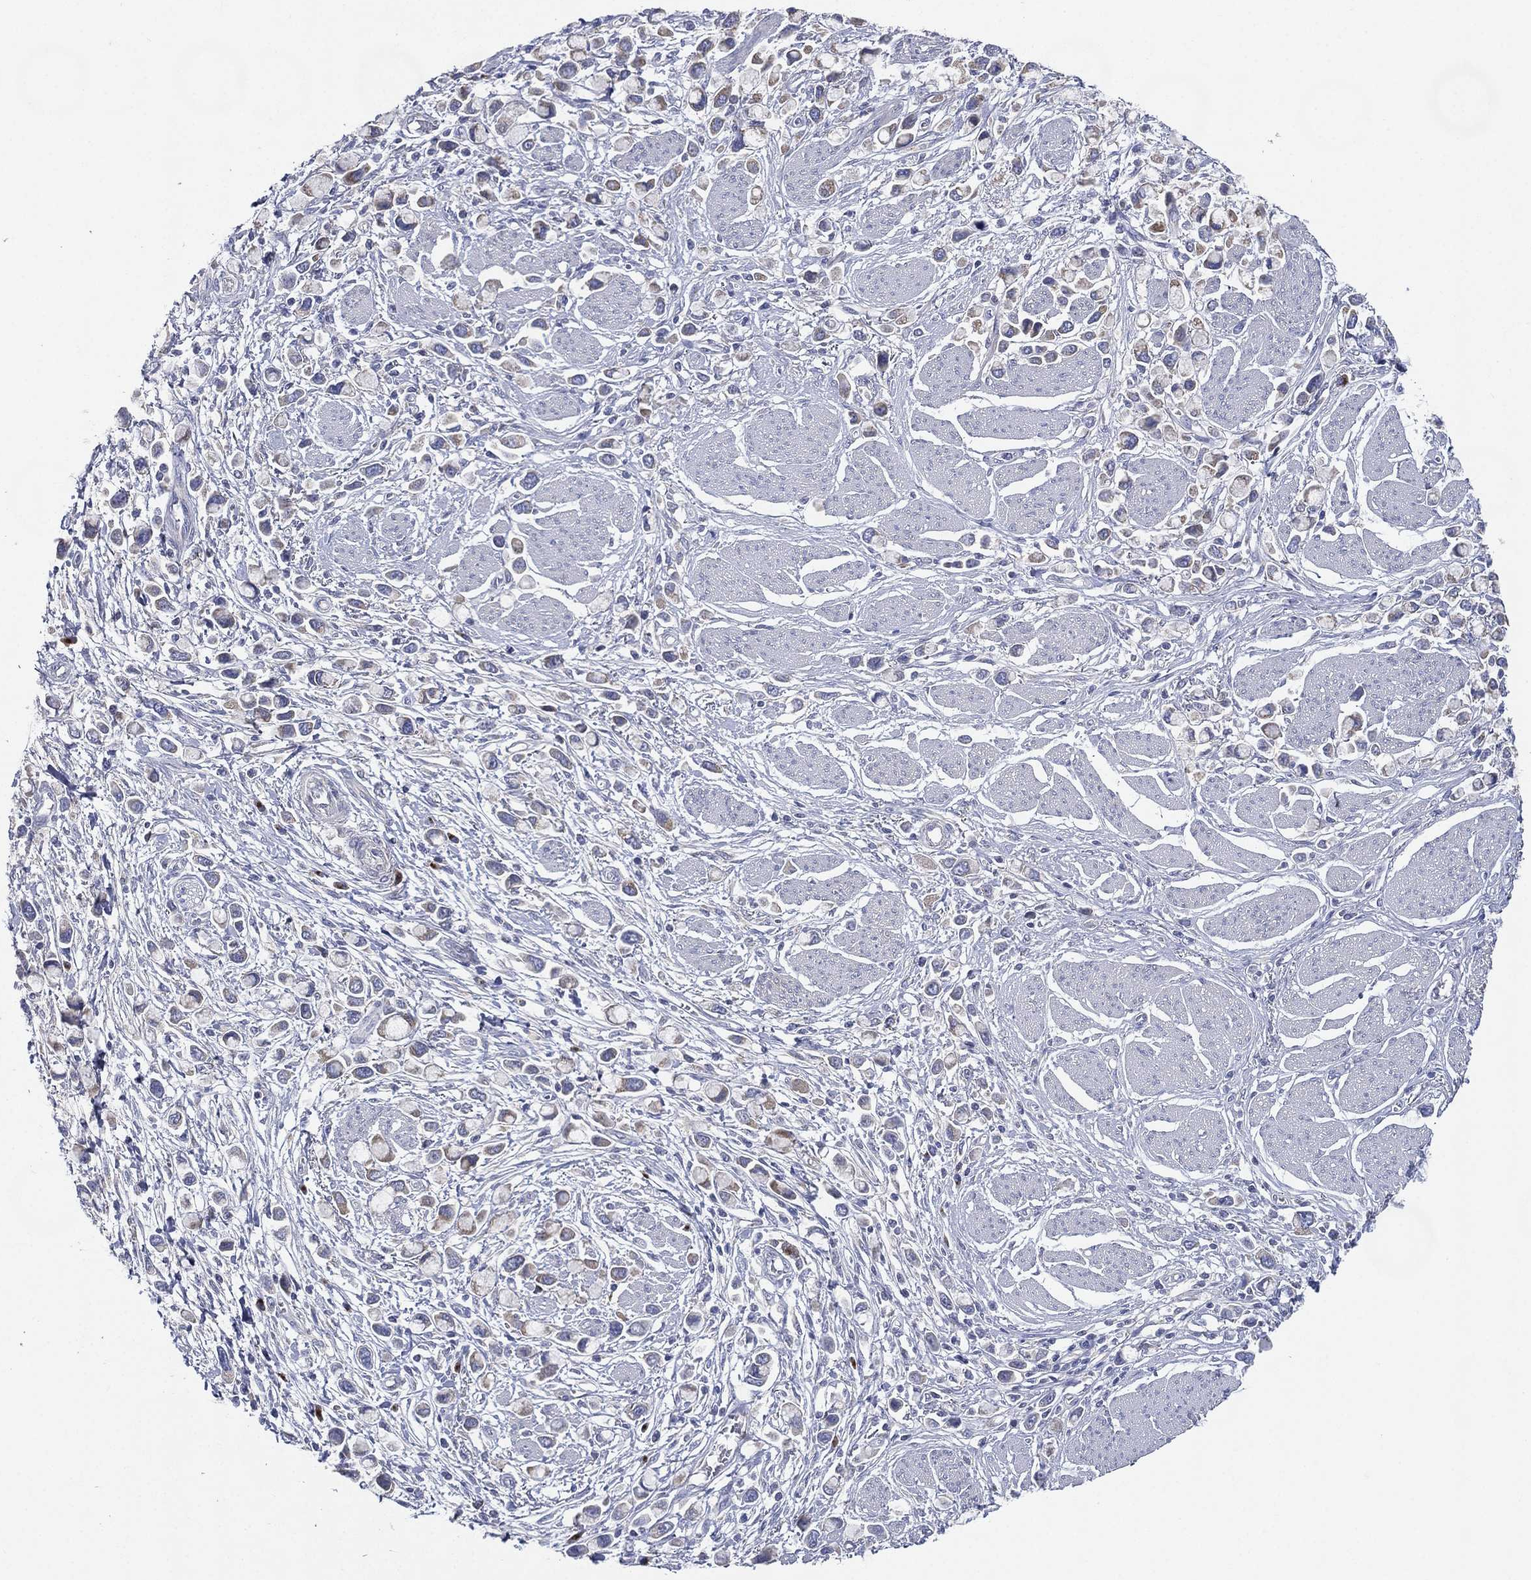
{"staining": {"intensity": "negative", "quantity": "none", "location": "none"}, "tissue": "stomach cancer", "cell_type": "Tumor cells", "image_type": "cancer", "snomed": [{"axis": "morphology", "description": "Adenocarcinoma, NOS"}, {"axis": "topography", "description": "Stomach"}], "caption": "Immunohistochemistry image of human stomach cancer (adenocarcinoma) stained for a protein (brown), which reveals no positivity in tumor cells.", "gene": "ATP8A2", "patient": {"sex": "female", "age": 81}}